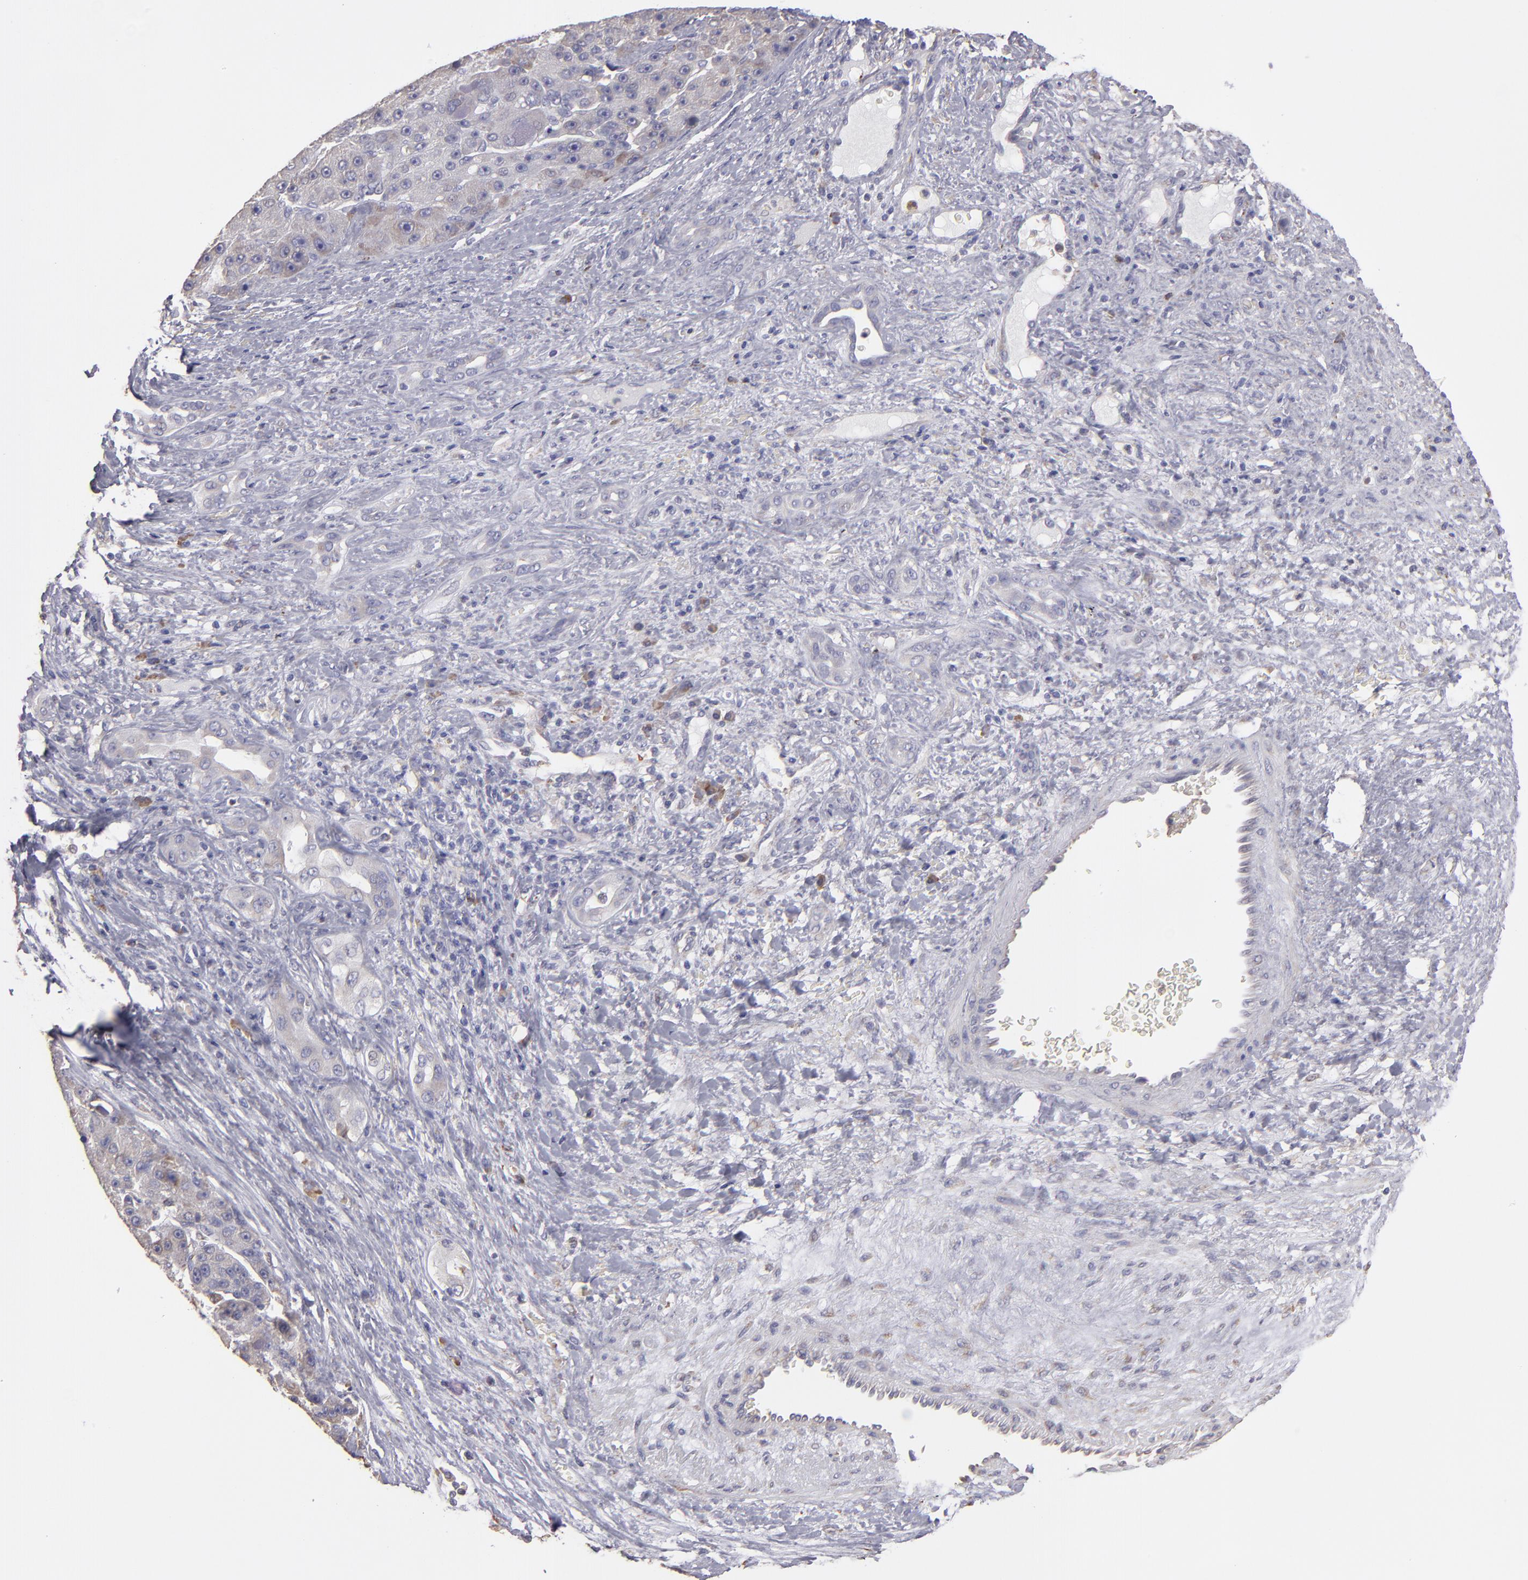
{"staining": {"intensity": "weak", "quantity": "<25%", "location": "cytoplasmic/membranous"}, "tissue": "liver cancer", "cell_type": "Tumor cells", "image_type": "cancer", "snomed": [{"axis": "morphology", "description": "Carcinoma, Hepatocellular, NOS"}, {"axis": "topography", "description": "Liver"}], "caption": "Tumor cells show no significant protein expression in liver cancer (hepatocellular carcinoma).", "gene": "CALR", "patient": {"sex": "male", "age": 76}}